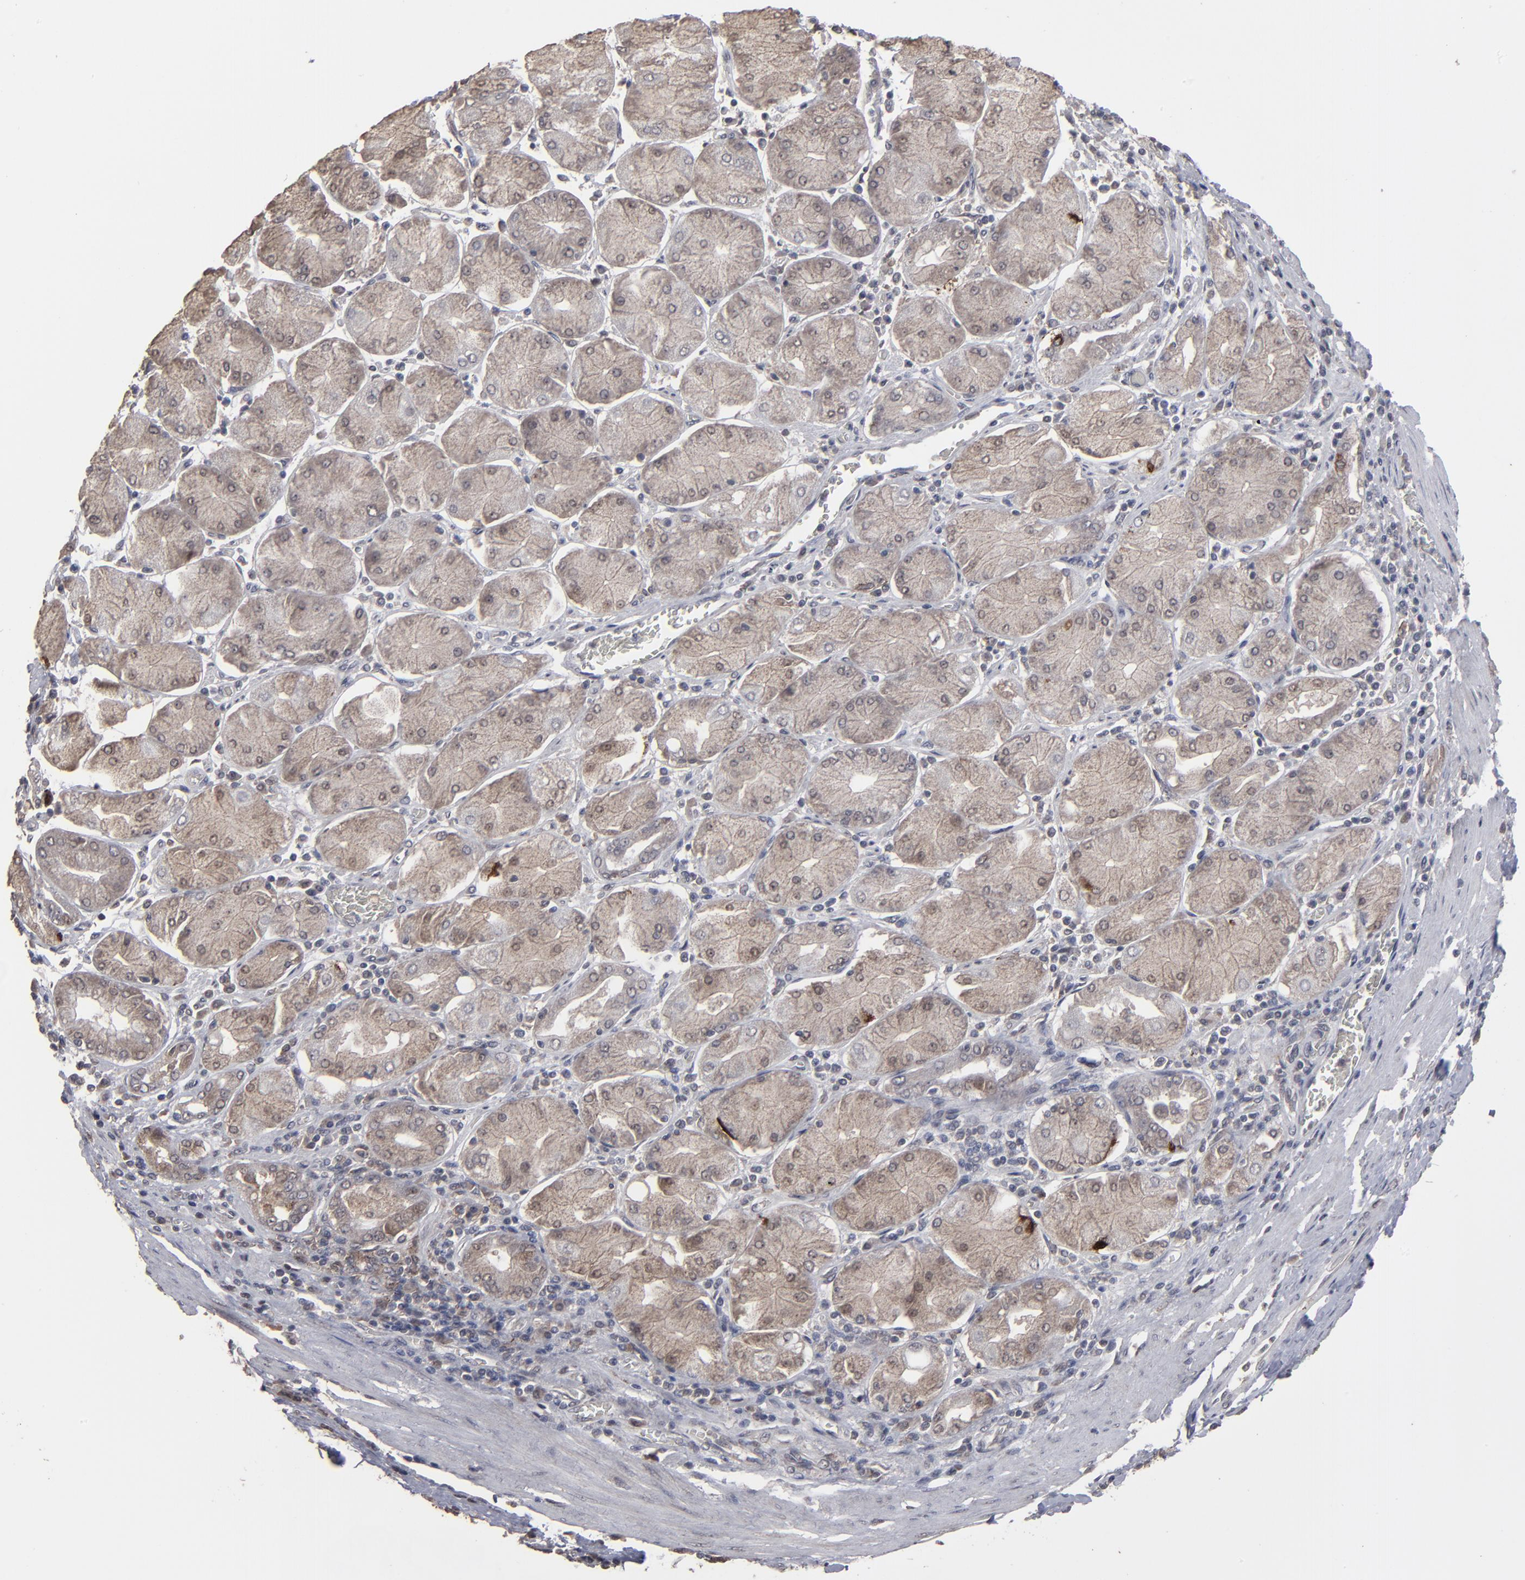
{"staining": {"intensity": "weak", "quantity": "25%-75%", "location": "cytoplasmic/membranous"}, "tissue": "stomach cancer", "cell_type": "Tumor cells", "image_type": "cancer", "snomed": [{"axis": "morphology", "description": "Normal tissue, NOS"}, {"axis": "morphology", "description": "Adenocarcinoma, NOS"}, {"axis": "topography", "description": "Stomach, upper"}, {"axis": "topography", "description": "Stomach"}], "caption": "IHC histopathology image of neoplastic tissue: stomach cancer stained using immunohistochemistry (IHC) exhibits low levels of weak protein expression localized specifically in the cytoplasmic/membranous of tumor cells, appearing as a cytoplasmic/membranous brown color.", "gene": "SLC22A17", "patient": {"sex": "male", "age": 59}}